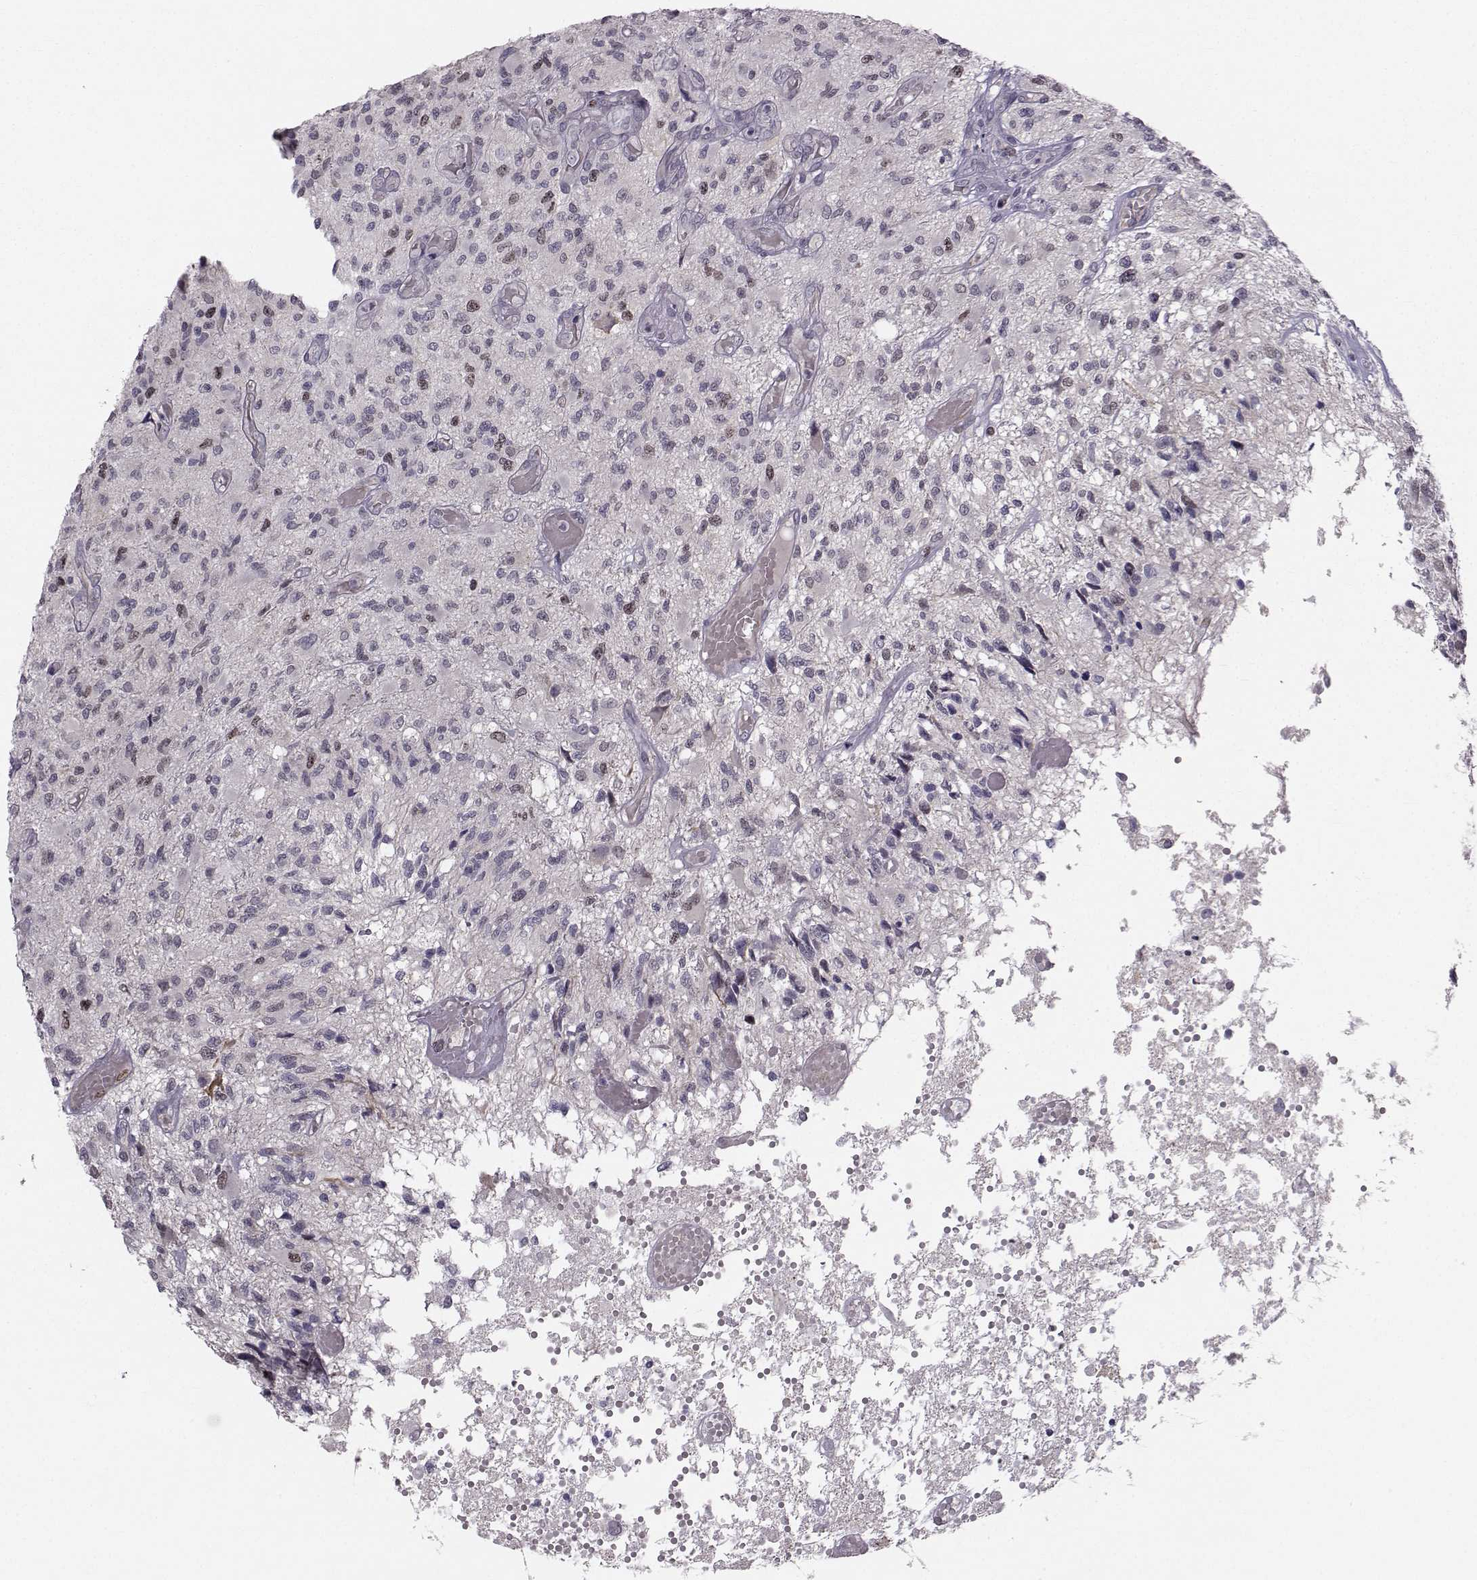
{"staining": {"intensity": "weak", "quantity": "<25%", "location": "nuclear"}, "tissue": "glioma", "cell_type": "Tumor cells", "image_type": "cancer", "snomed": [{"axis": "morphology", "description": "Glioma, malignant, High grade"}, {"axis": "topography", "description": "Brain"}], "caption": "Tumor cells are negative for brown protein staining in glioma.", "gene": "LRP8", "patient": {"sex": "female", "age": 63}}